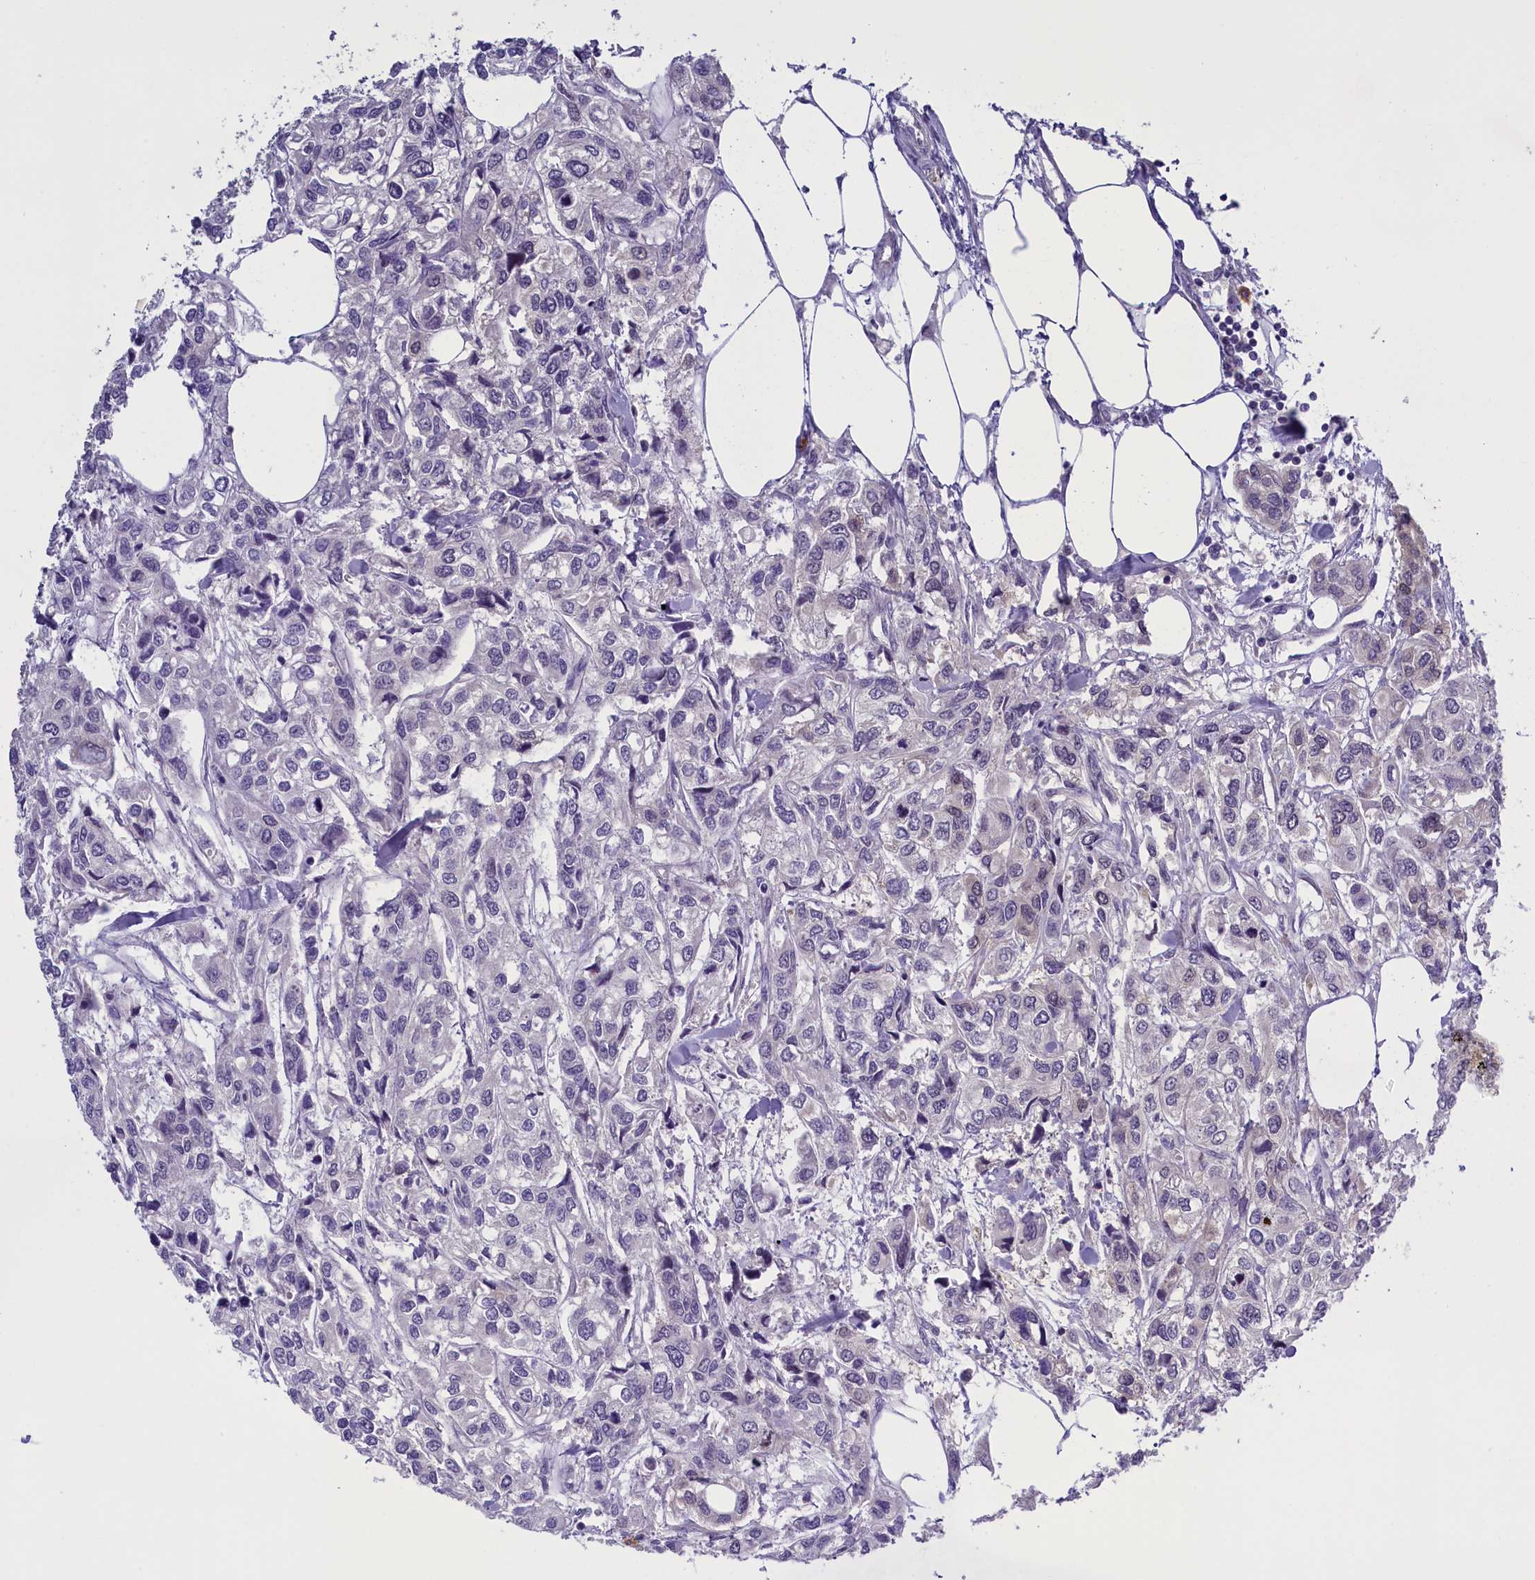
{"staining": {"intensity": "negative", "quantity": "none", "location": "none"}, "tissue": "urothelial cancer", "cell_type": "Tumor cells", "image_type": "cancer", "snomed": [{"axis": "morphology", "description": "Urothelial carcinoma, High grade"}, {"axis": "topography", "description": "Urinary bladder"}], "caption": "Protein analysis of high-grade urothelial carcinoma shows no significant positivity in tumor cells. Nuclei are stained in blue.", "gene": "ENPP6", "patient": {"sex": "male", "age": 67}}